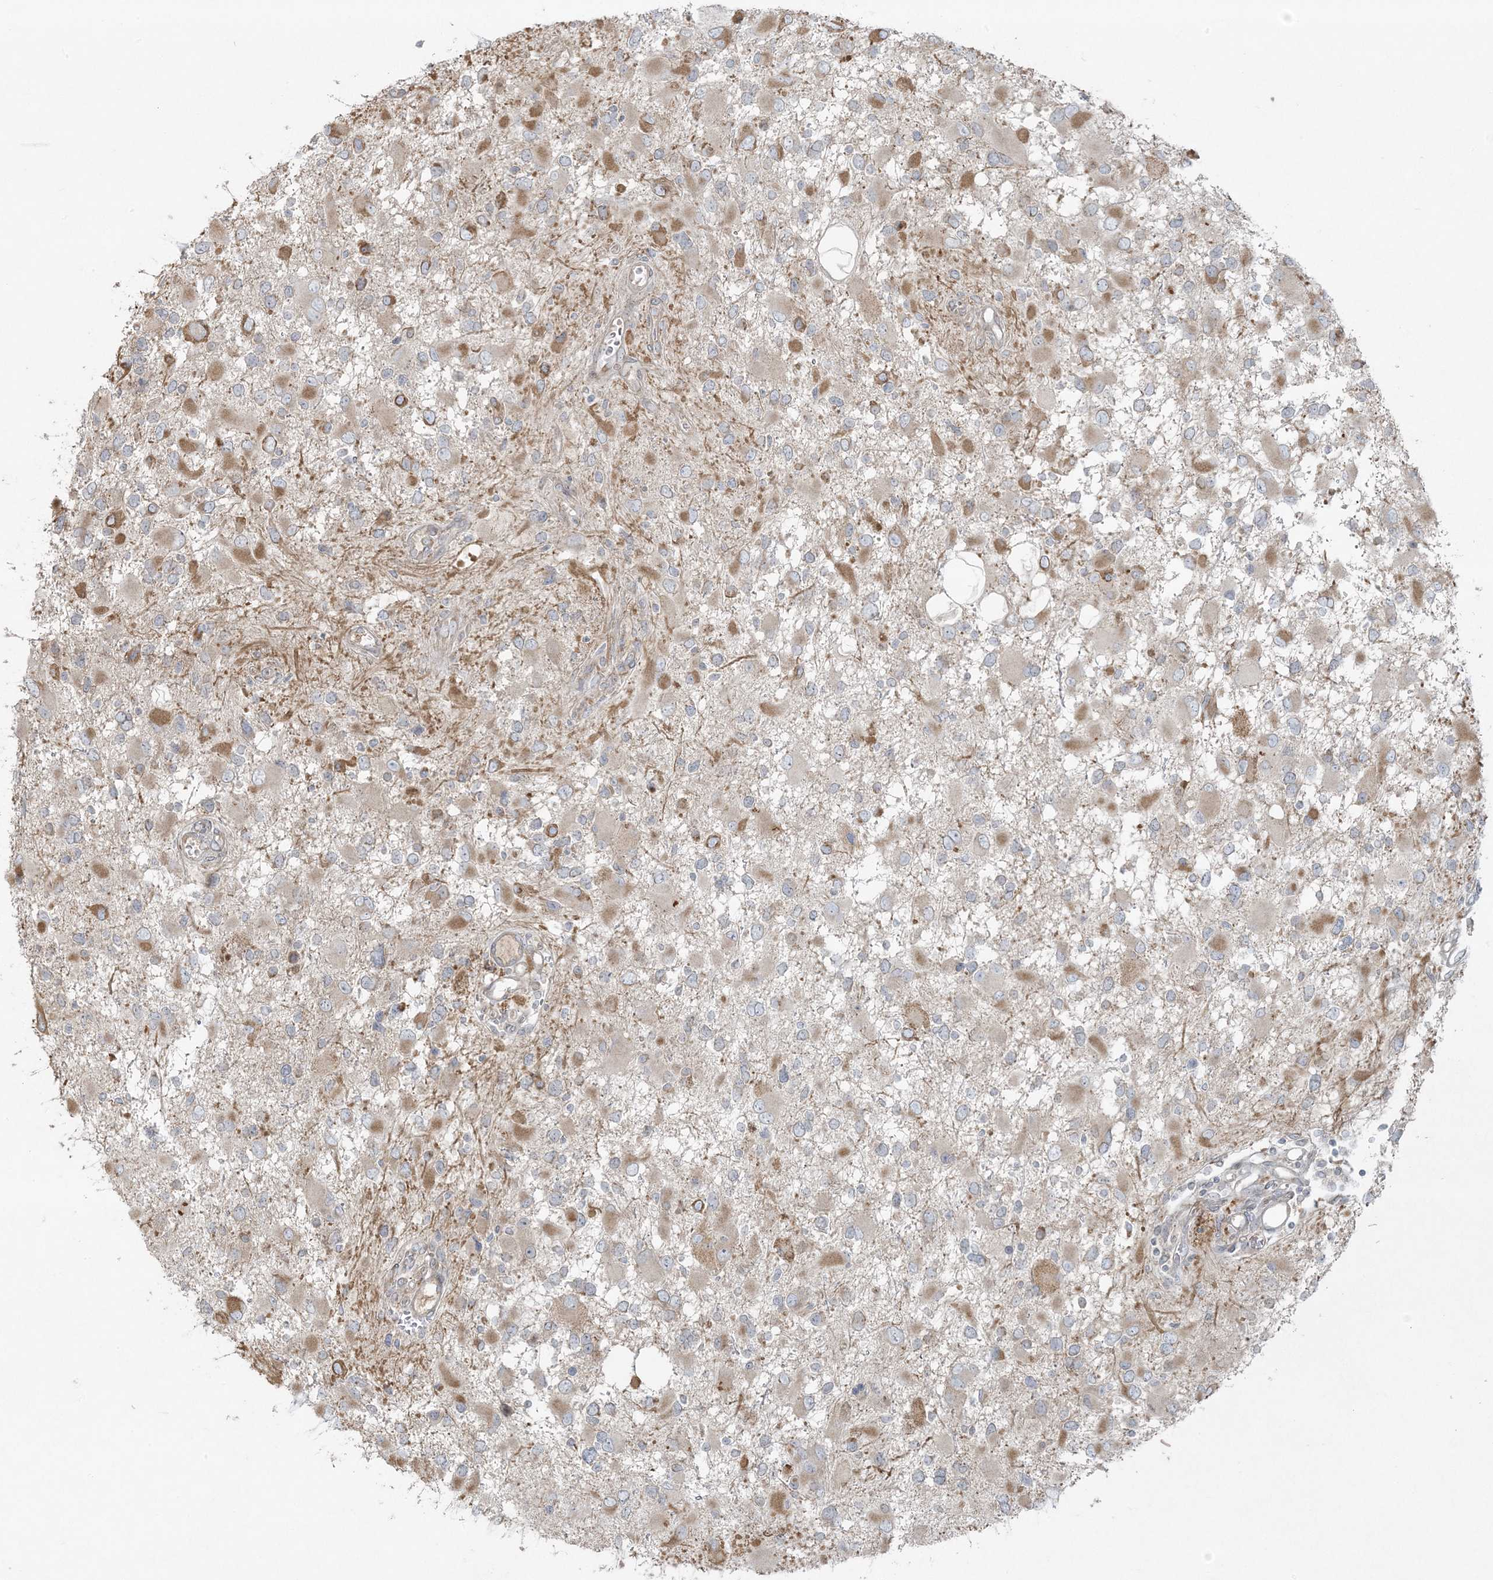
{"staining": {"intensity": "moderate", "quantity": "25%-75%", "location": "cytoplasmic/membranous"}, "tissue": "glioma", "cell_type": "Tumor cells", "image_type": "cancer", "snomed": [{"axis": "morphology", "description": "Glioma, malignant, High grade"}, {"axis": "topography", "description": "Brain"}], "caption": "Protein expression analysis of human glioma reveals moderate cytoplasmic/membranous staining in about 25%-75% of tumor cells. (DAB (3,3'-diaminobenzidine) = brown stain, brightfield microscopy at high magnification).", "gene": "ZNF263", "patient": {"sex": "male", "age": 53}}